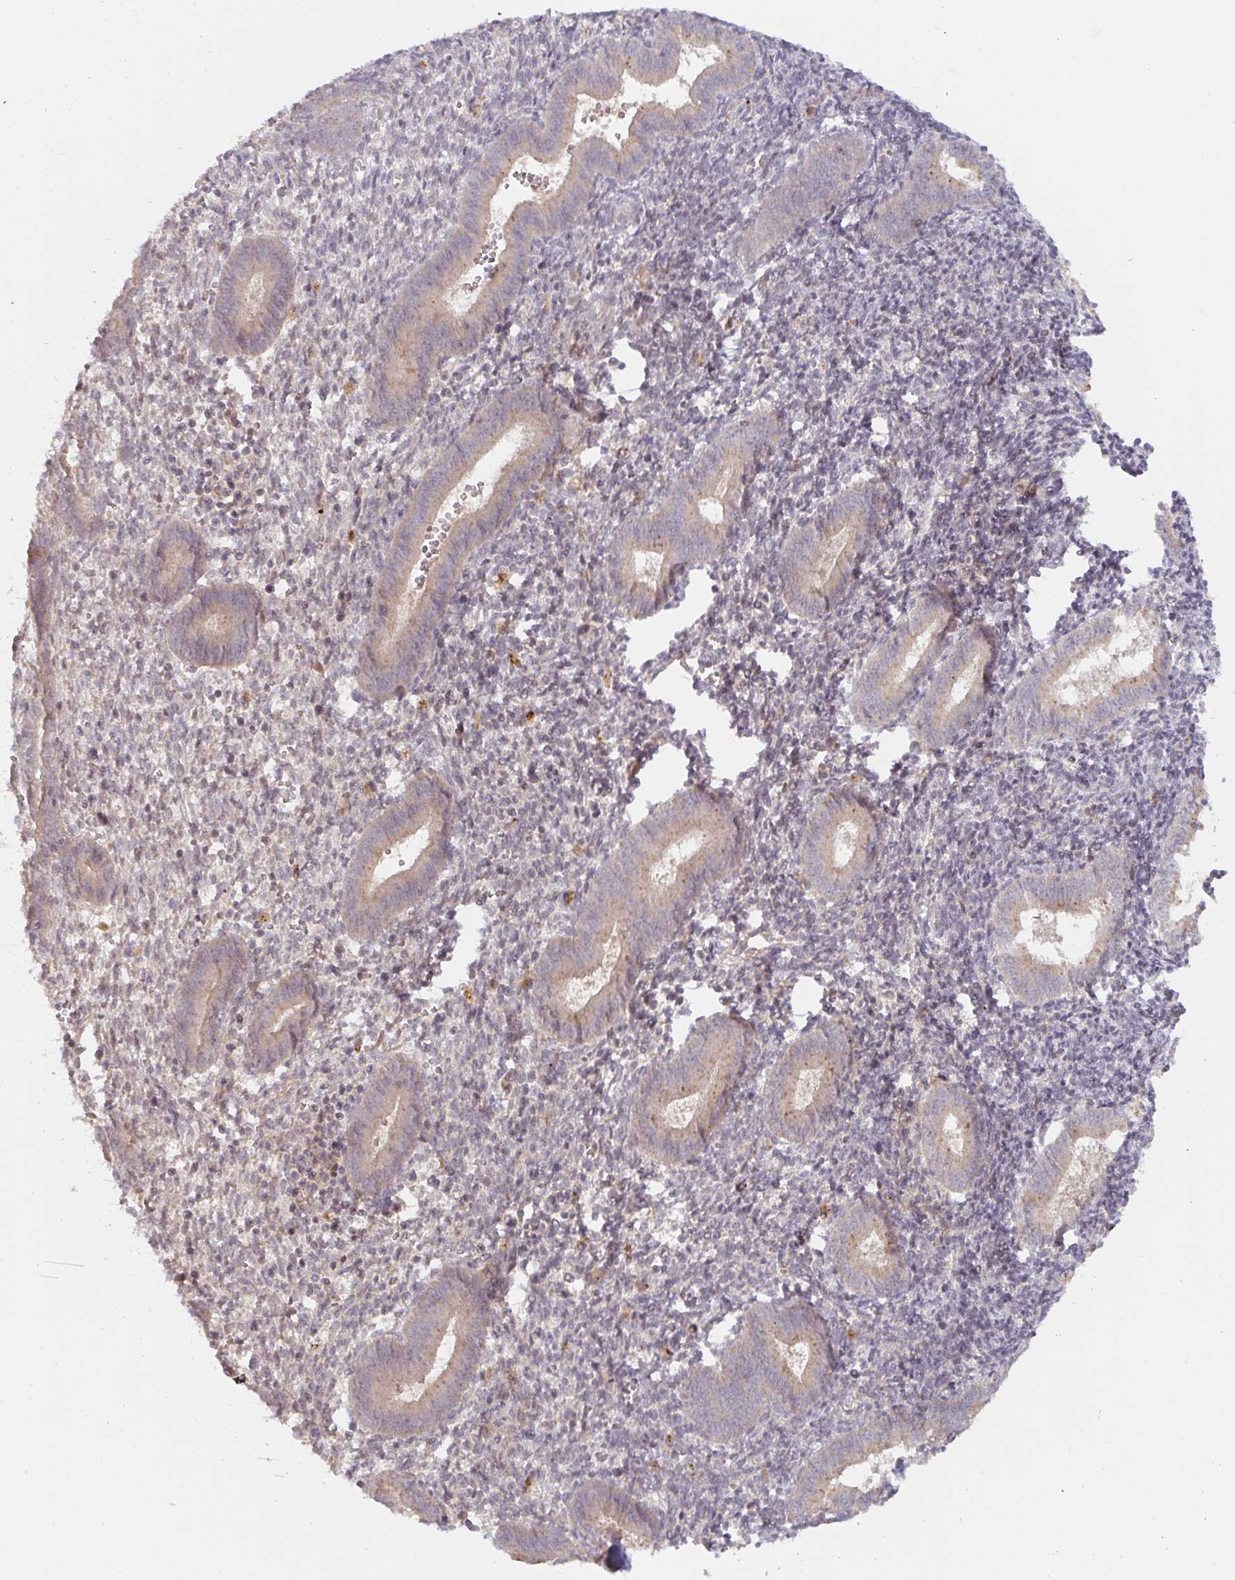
{"staining": {"intensity": "negative", "quantity": "none", "location": "none"}, "tissue": "endometrium", "cell_type": "Cells in endometrial stroma", "image_type": "normal", "snomed": [{"axis": "morphology", "description": "Normal tissue, NOS"}, {"axis": "topography", "description": "Endometrium"}], "caption": "Immunohistochemistry (IHC) of benign endometrium shows no staining in cells in endometrial stroma.", "gene": "DCST1", "patient": {"sex": "female", "age": 25}}